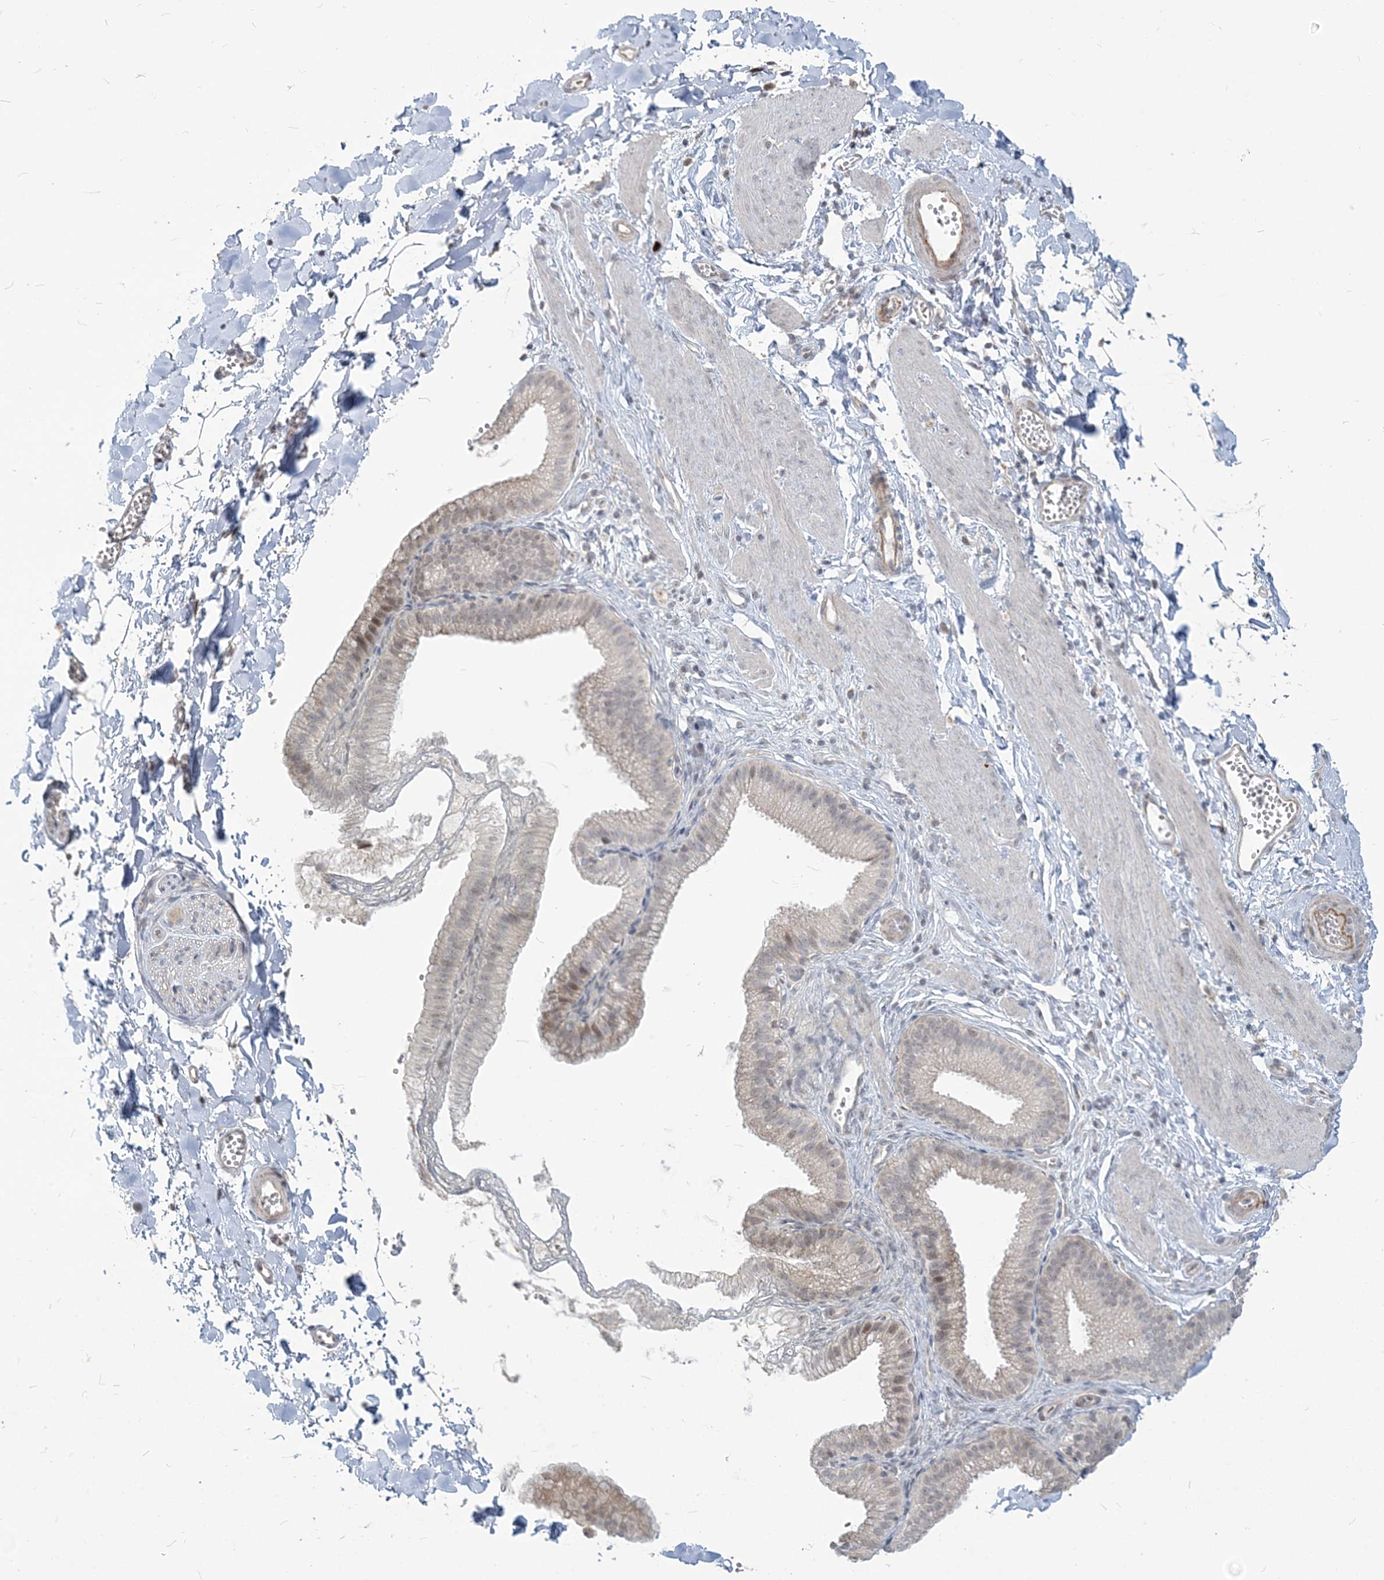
{"staining": {"intensity": "negative", "quantity": "none", "location": "none"}, "tissue": "adipose tissue", "cell_type": "Adipocytes", "image_type": "normal", "snomed": [{"axis": "morphology", "description": "Normal tissue, NOS"}, {"axis": "topography", "description": "Gallbladder"}, {"axis": "topography", "description": "Peripheral nerve tissue"}], "caption": "Adipose tissue stained for a protein using immunohistochemistry displays no positivity adipocytes.", "gene": "SDAD1", "patient": {"sex": "male", "age": 38}}